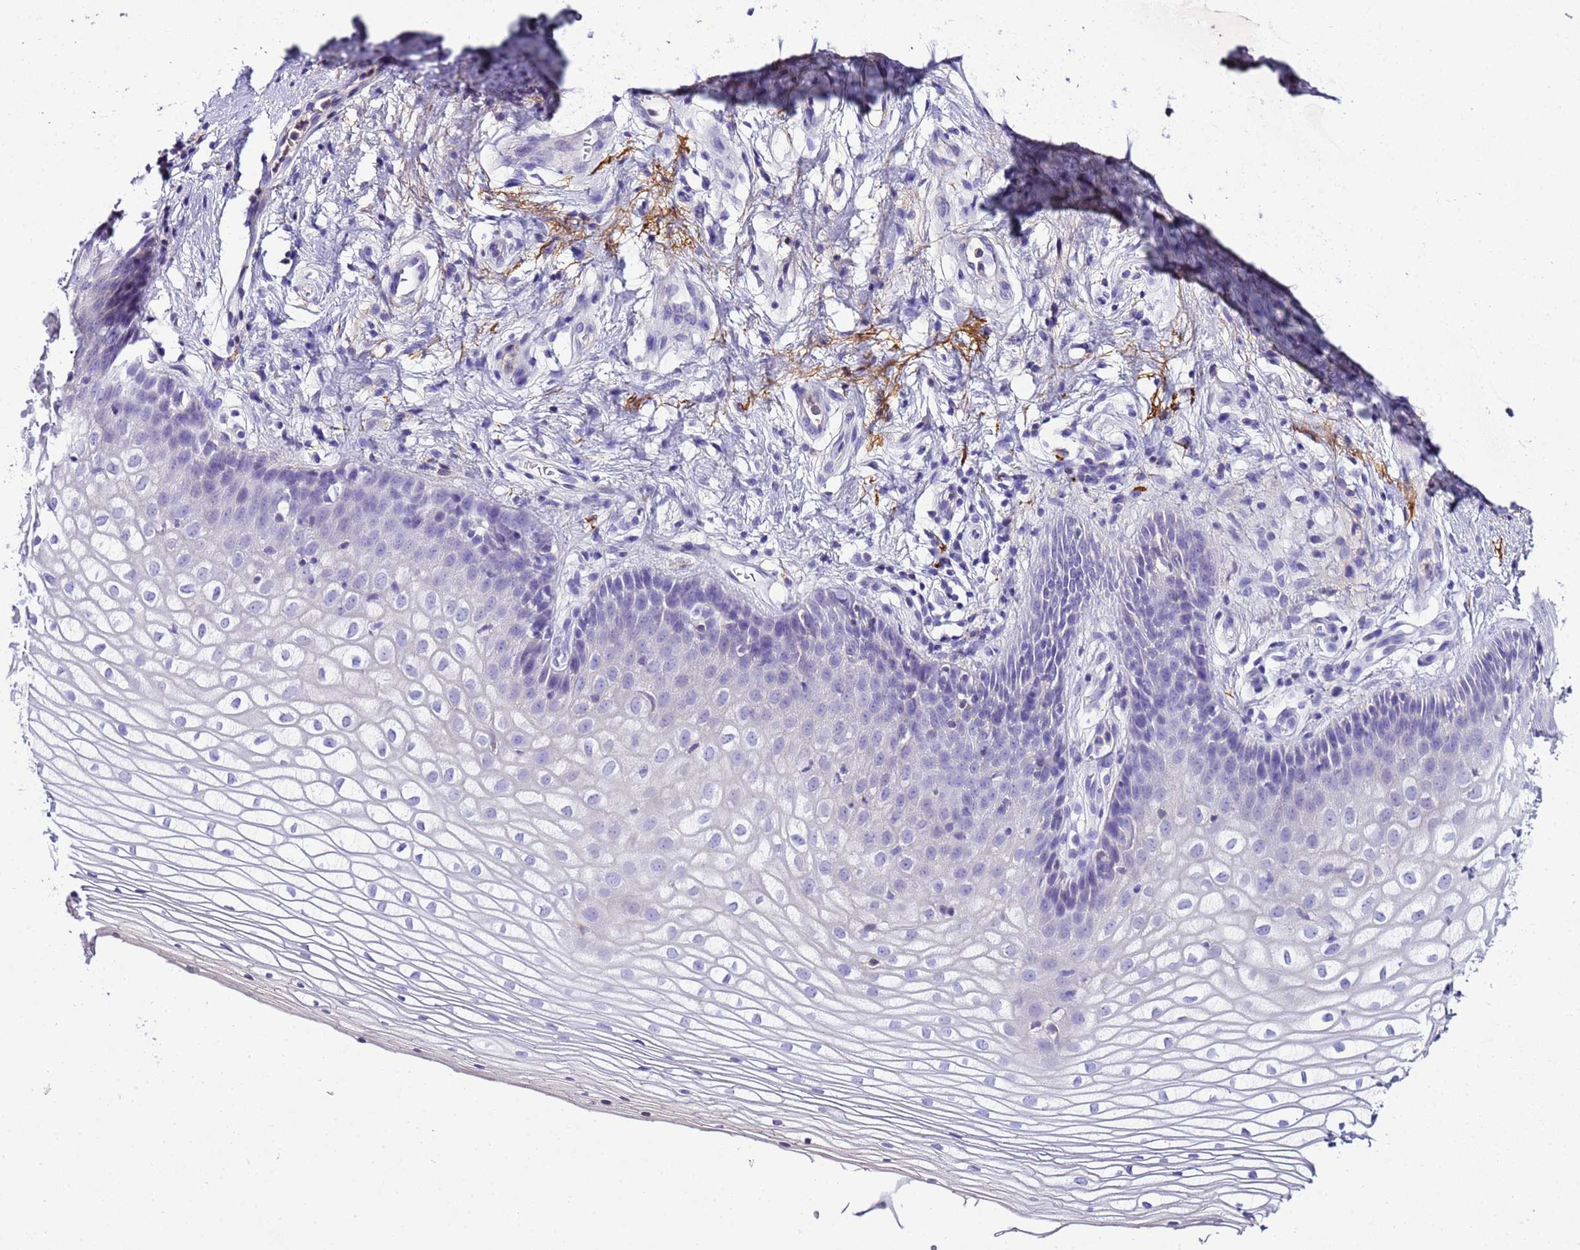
{"staining": {"intensity": "negative", "quantity": "none", "location": "none"}, "tissue": "vagina", "cell_type": "Squamous epithelial cells", "image_type": "normal", "snomed": [{"axis": "morphology", "description": "Normal tissue, NOS"}, {"axis": "topography", "description": "Vagina"}], "caption": "A micrograph of vagina stained for a protein displays no brown staining in squamous epithelial cells. (Brightfield microscopy of DAB immunohistochemistry at high magnification).", "gene": "CFHR1", "patient": {"sex": "female", "age": 34}}